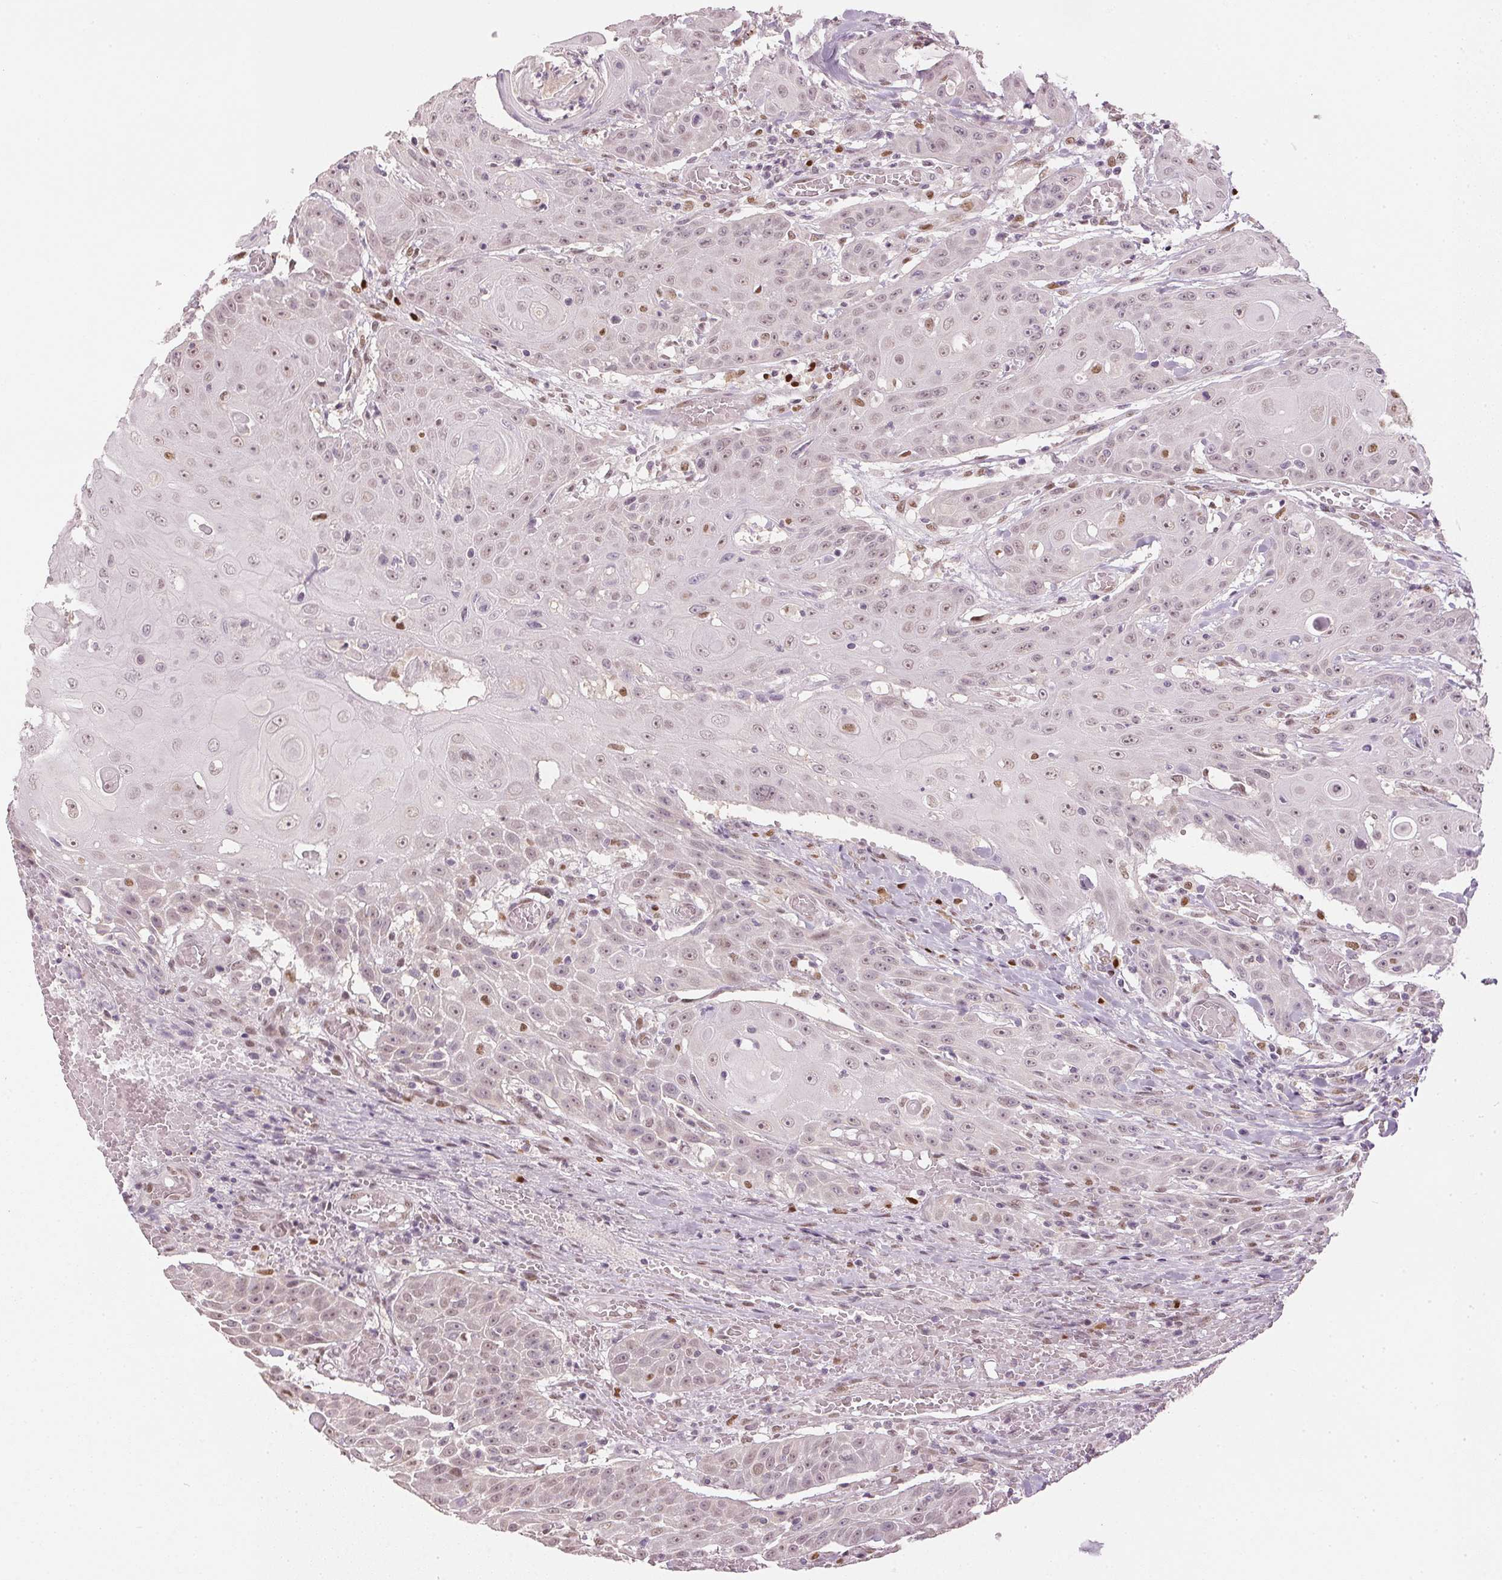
{"staining": {"intensity": "moderate", "quantity": "<25%", "location": "nuclear"}, "tissue": "head and neck cancer", "cell_type": "Tumor cells", "image_type": "cancer", "snomed": [{"axis": "morphology", "description": "Normal tissue, NOS"}, {"axis": "morphology", "description": "Squamous cell carcinoma, NOS"}, {"axis": "topography", "description": "Oral tissue"}, {"axis": "topography", "description": "Head-Neck"}], "caption": "Immunohistochemical staining of head and neck cancer displays low levels of moderate nuclear staining in approximately <25% of tumor cells.", "gene": "SLC39A3", "patient": {"sex": "female", "age": 55}}